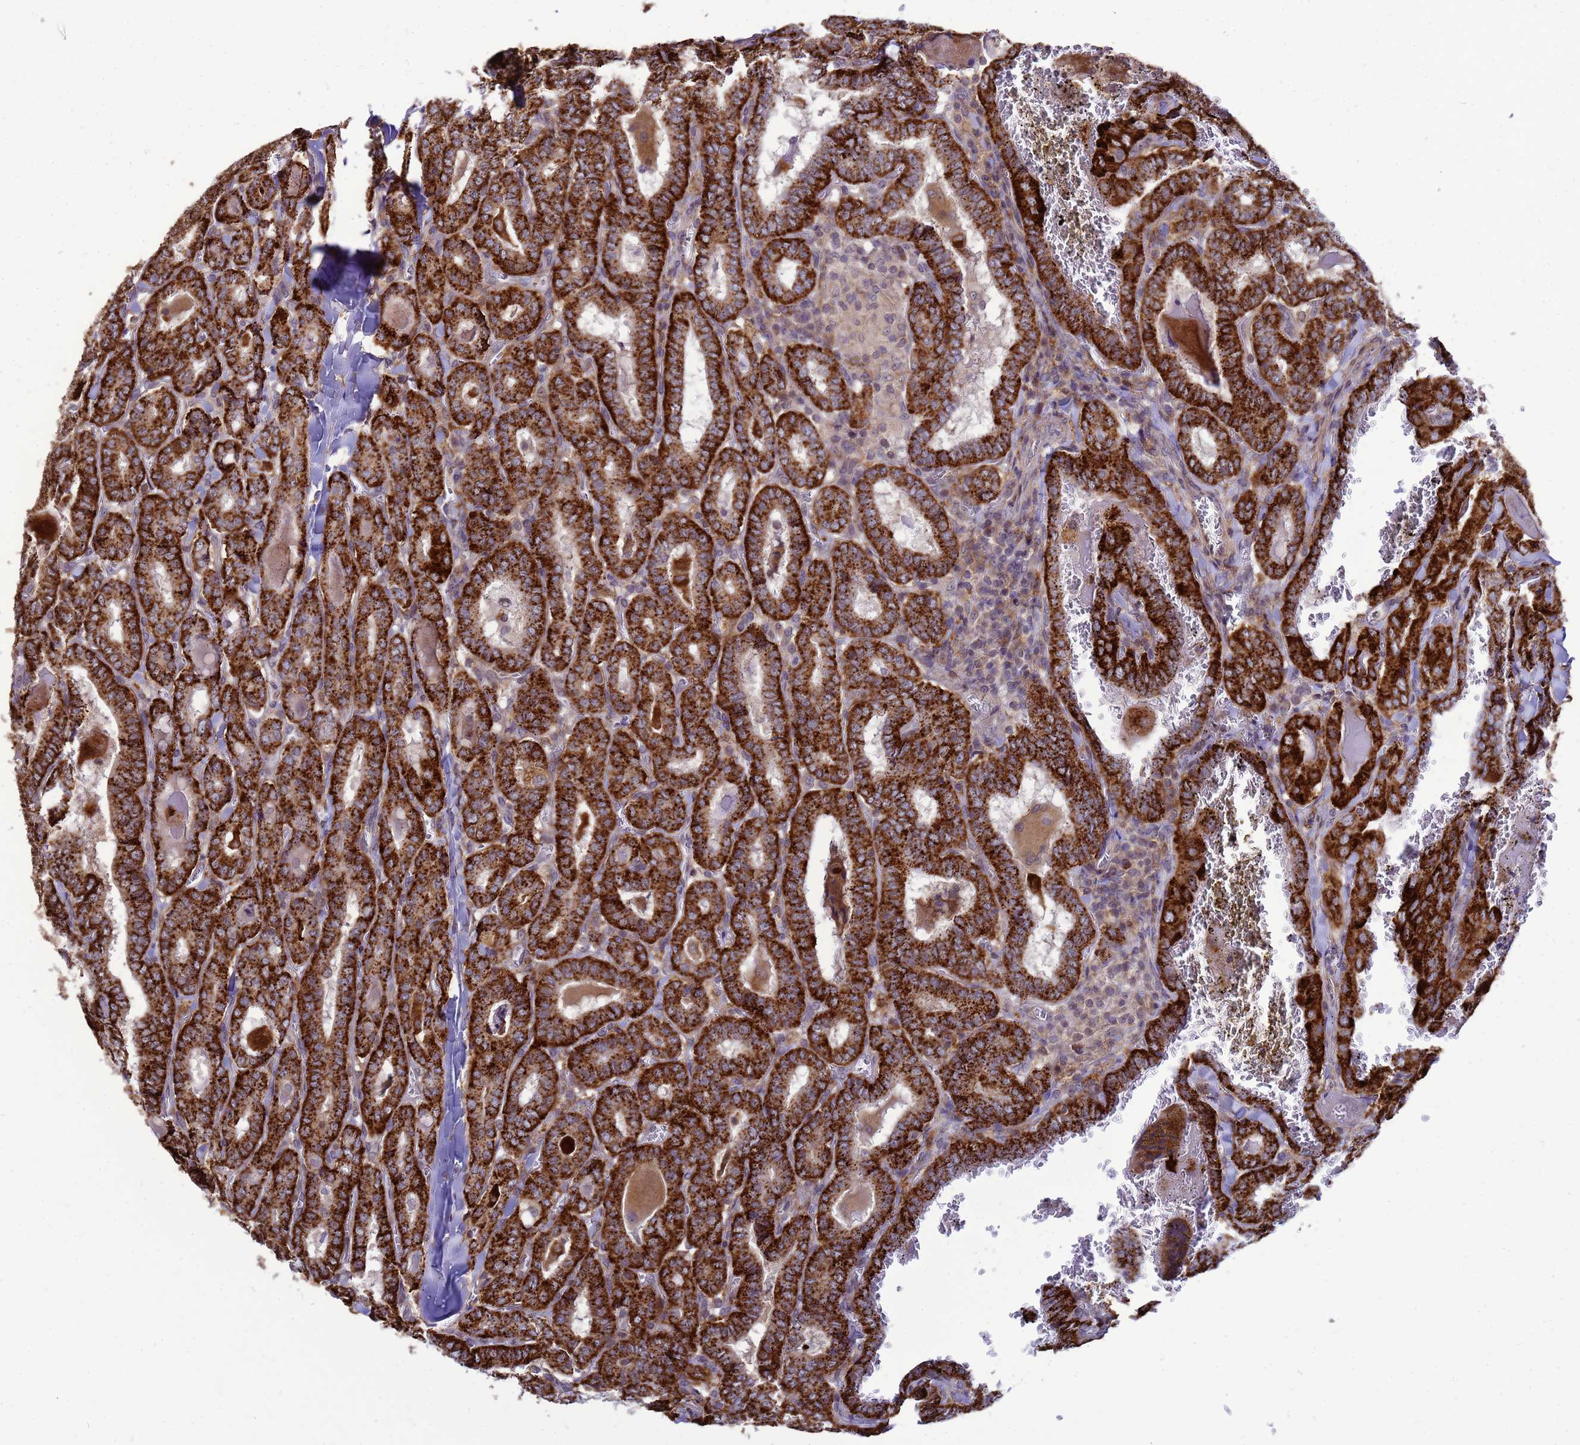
{"staining": {"intensity": "strong", "quantity": ">75%", "location": "cytoplasmic/membranous"}, "tissue": "thyroid cancer", "cell_type": "Tumor cells", "image_type": "cancer", "snomed": [{"axis": "morphology", "description": "Papillary adenocarcinoma, NOS"}, {"axis": "topography", "description": "Thyroid gland"}], "caption": "This photomicrograph exhibits immunohistochemistry (IHC) staining of human thyroid papillary adenocarcinoma, with high strong cytoplasmic/membranous positivity in approximately >75% of tumor cells.", "gene": "C12orf43", "patient": {"sex": "female", "age": 72}}